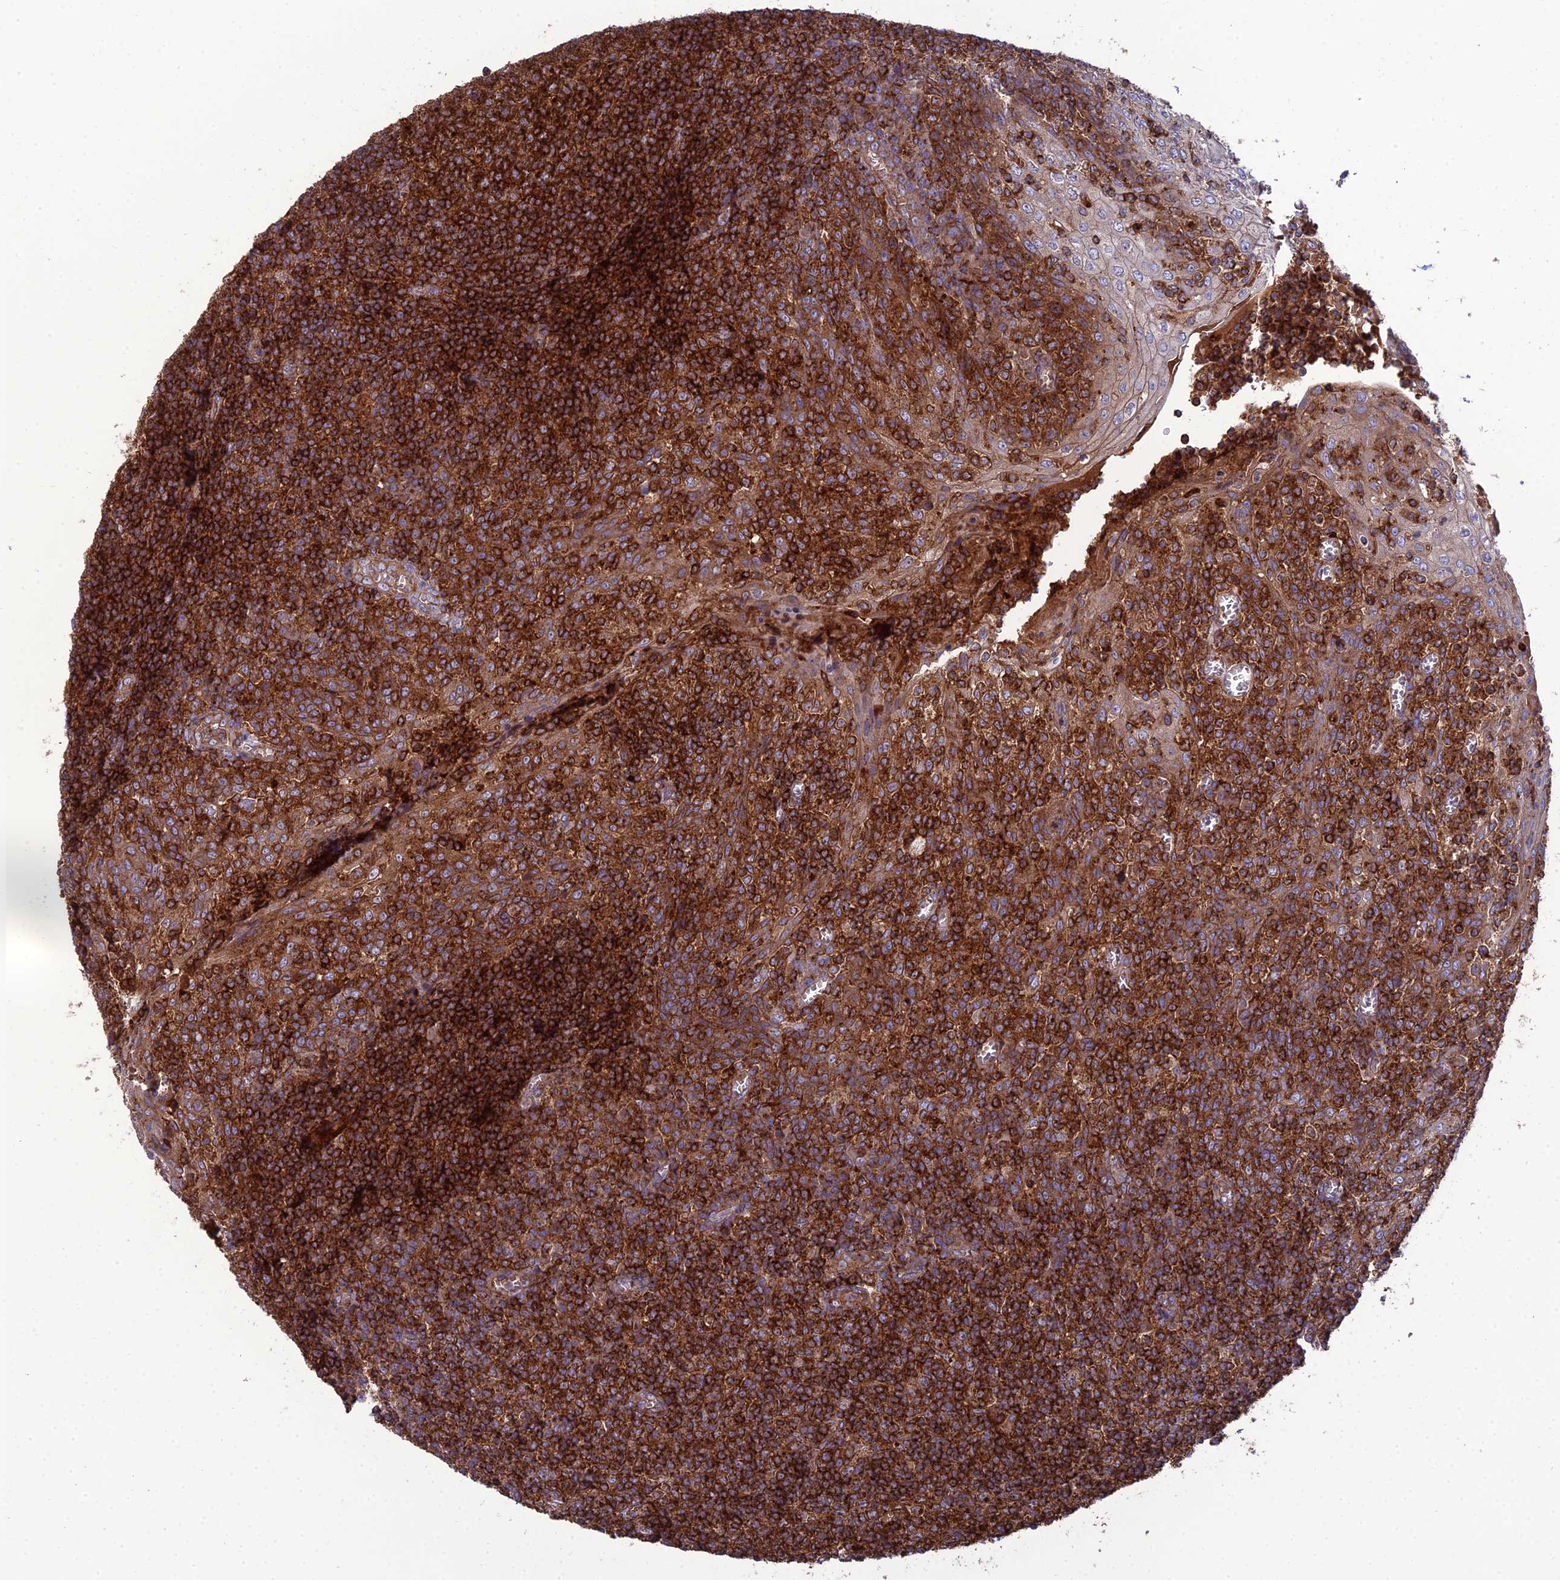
{"staining": {"intensity": "strong", "quantity": ">75%", "location": "cytoplasmic/membranous"}, "tissue": "tonsil", "cell_type": "Germinal center cells", "image_type": "normal", "snomed": [{"axis": "morphology", "description": "Normal tissue, NOS"}, {"axis": "topography", "description": "Tonsil"}], "caption": "Immunohistochemistry image of unremarkable tonsil: tonsil stained using immunohistochemistry shows high levels of strong protein expression localized specifically in the cytoplasmic/membranous of germinal center cells, appearing as a cytoplasmic/membranous brown color.", "gene": "LNPEP", "patient": {"sex": "female", "age": 19}}